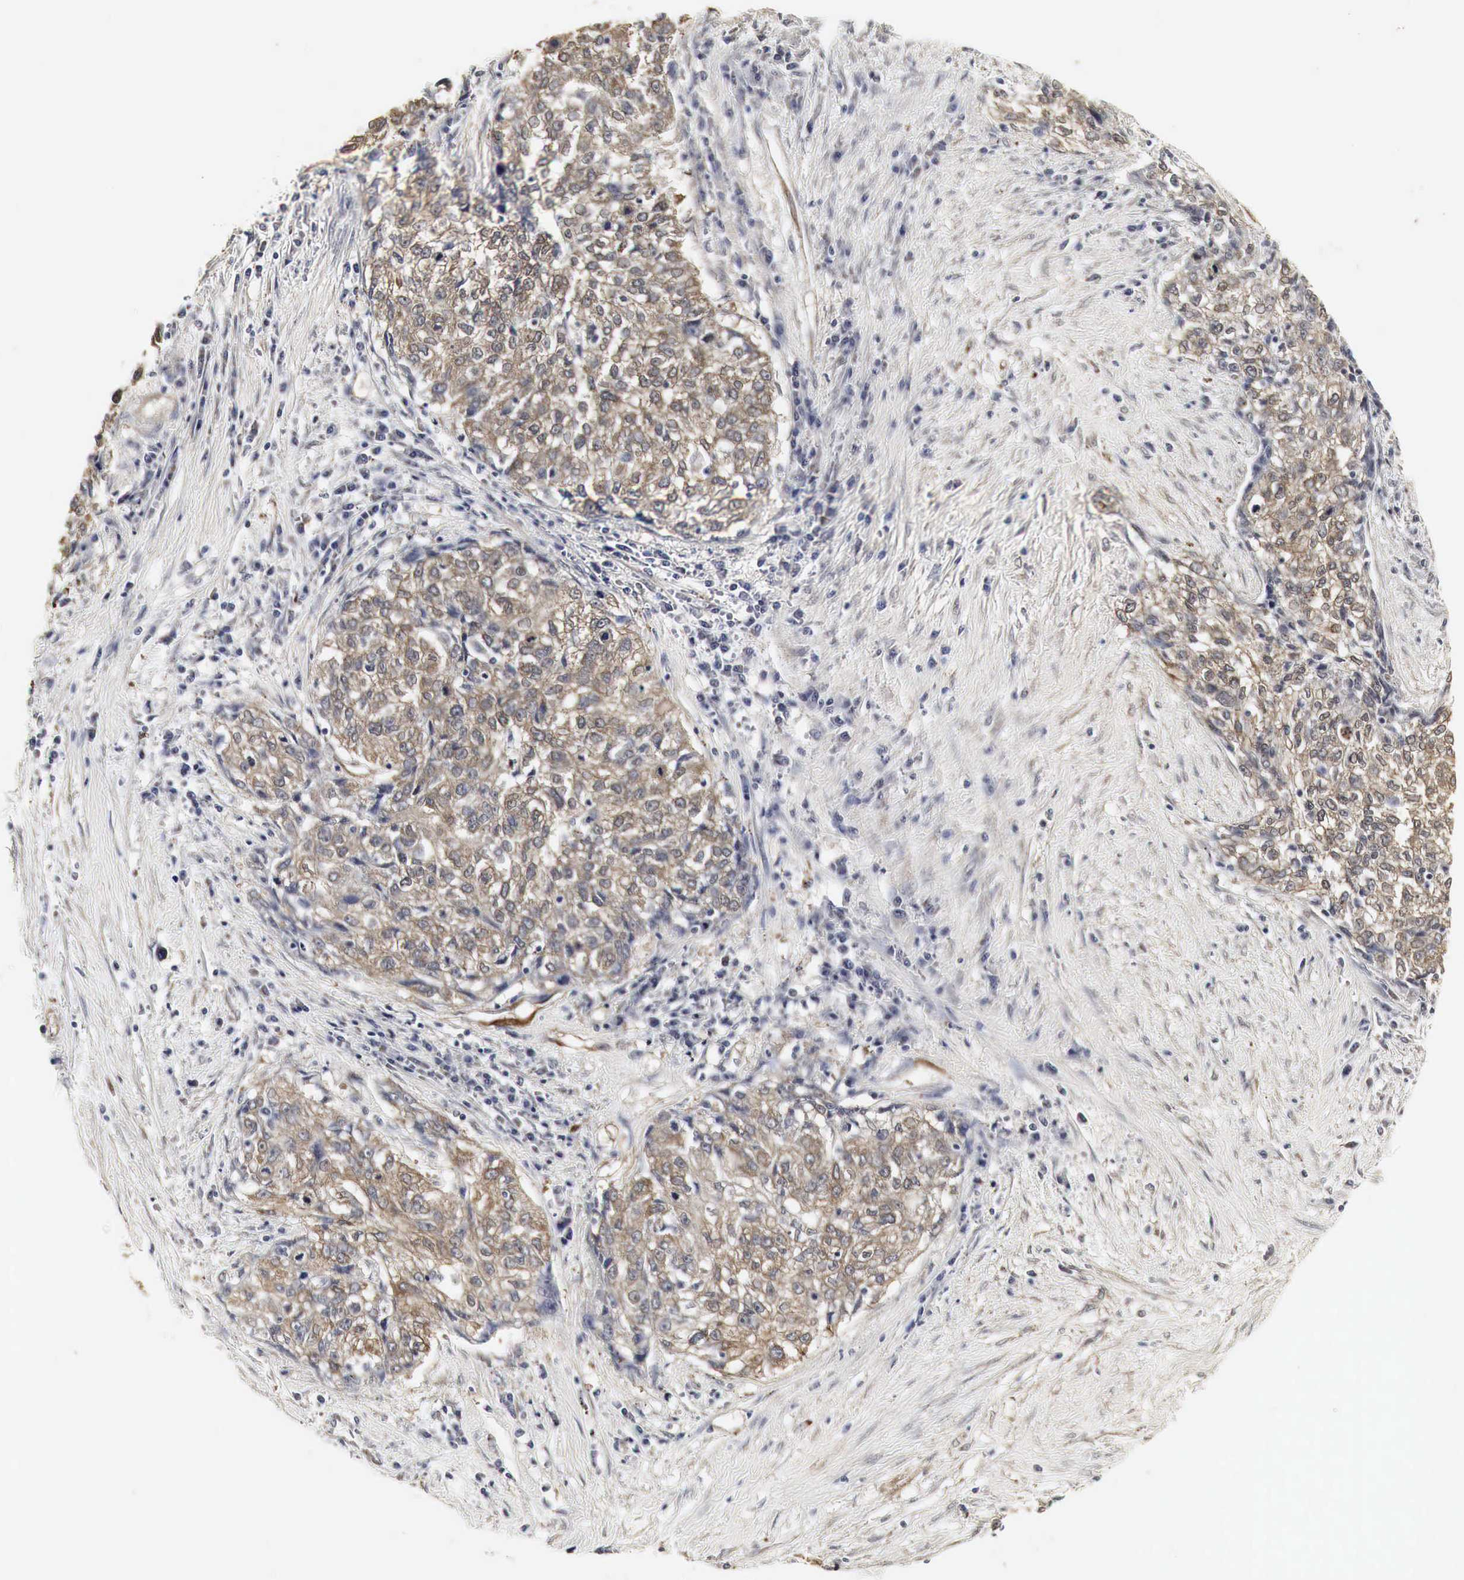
{"staining": {"intensity": "moderate", "quantity": "25%-75%", "location": "cytoplasmic/membranous"}, "tissue": "cervical cancer", "cell_type": "Tumor cells", "image_type": "cancer", "snomed": [{"axis": "morphology", "description": "Squamous cell carcinoma, NOS"}, {"axis": "topography", "description": "Cervix"}], "caption": "Immunohistochemistry of human squamous cell carcinoma (cervical) demonstrates medium levels of moderate cytoplasmic/membranous positivity in approximately 25%-75% of tumor cells.", "gene": "SPIN1", "patient": {"sex": "female", "age": 57}}